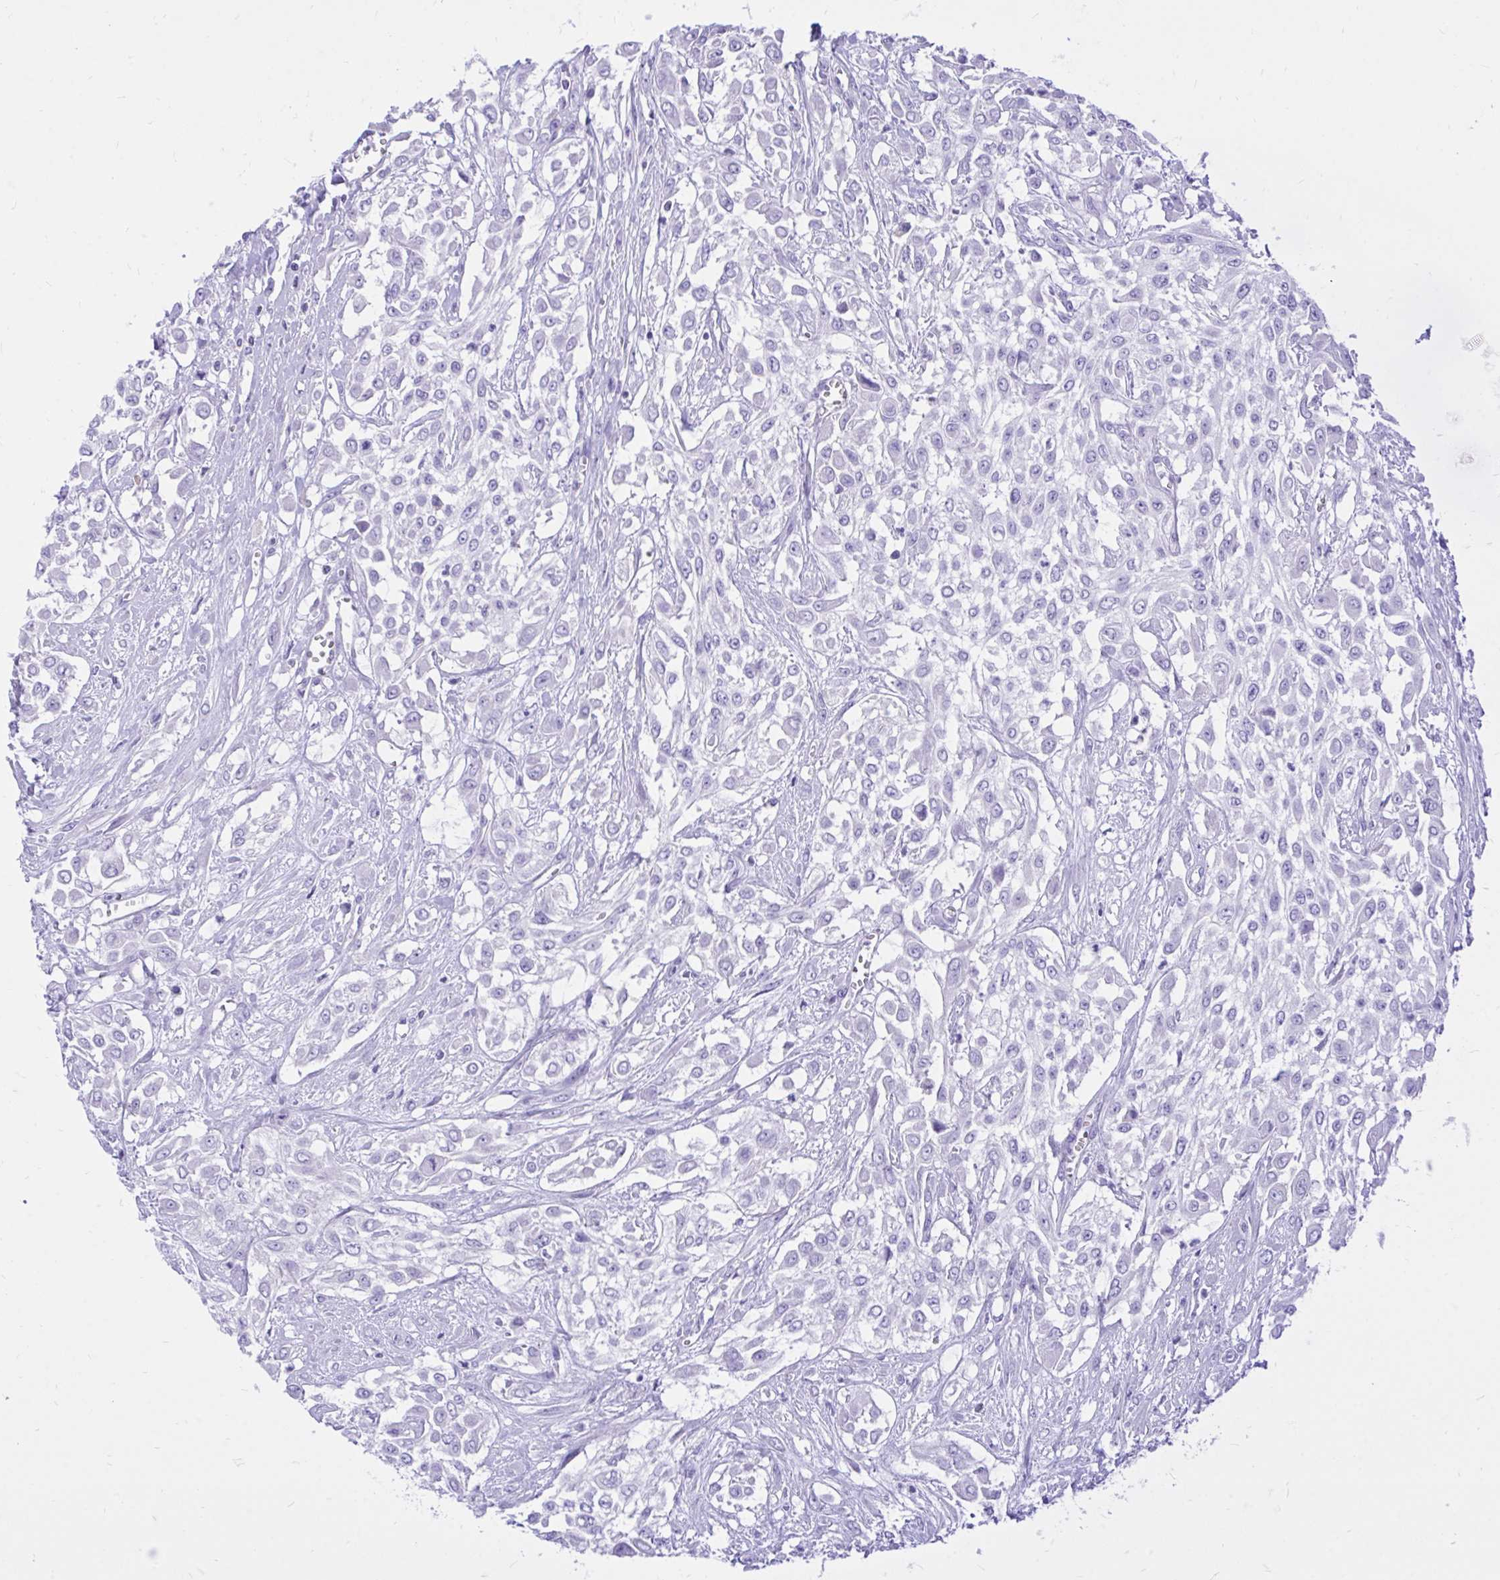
{"staining": {"intensity": "negative", "quantity": "none", "location": "none"}, "tissue": "urothelial cancer", "cell_type": "Tumor cells", "image_type": "cancer", "snomed": [{"axis": "morphology", "description": "Urothelial carcinoma, High grade"}, {"axis": "topography", "description": "Urinary bladder"}], "caption": "This photomicrograph is of urothelial carcinoma (high-grade) stained with IHC to label a protein in brown with the nuclei are counter-stained blue. There is no positivity in tumor cells.", "gene": "MON1A", "patient": {"sex": "male", "age": 57}}